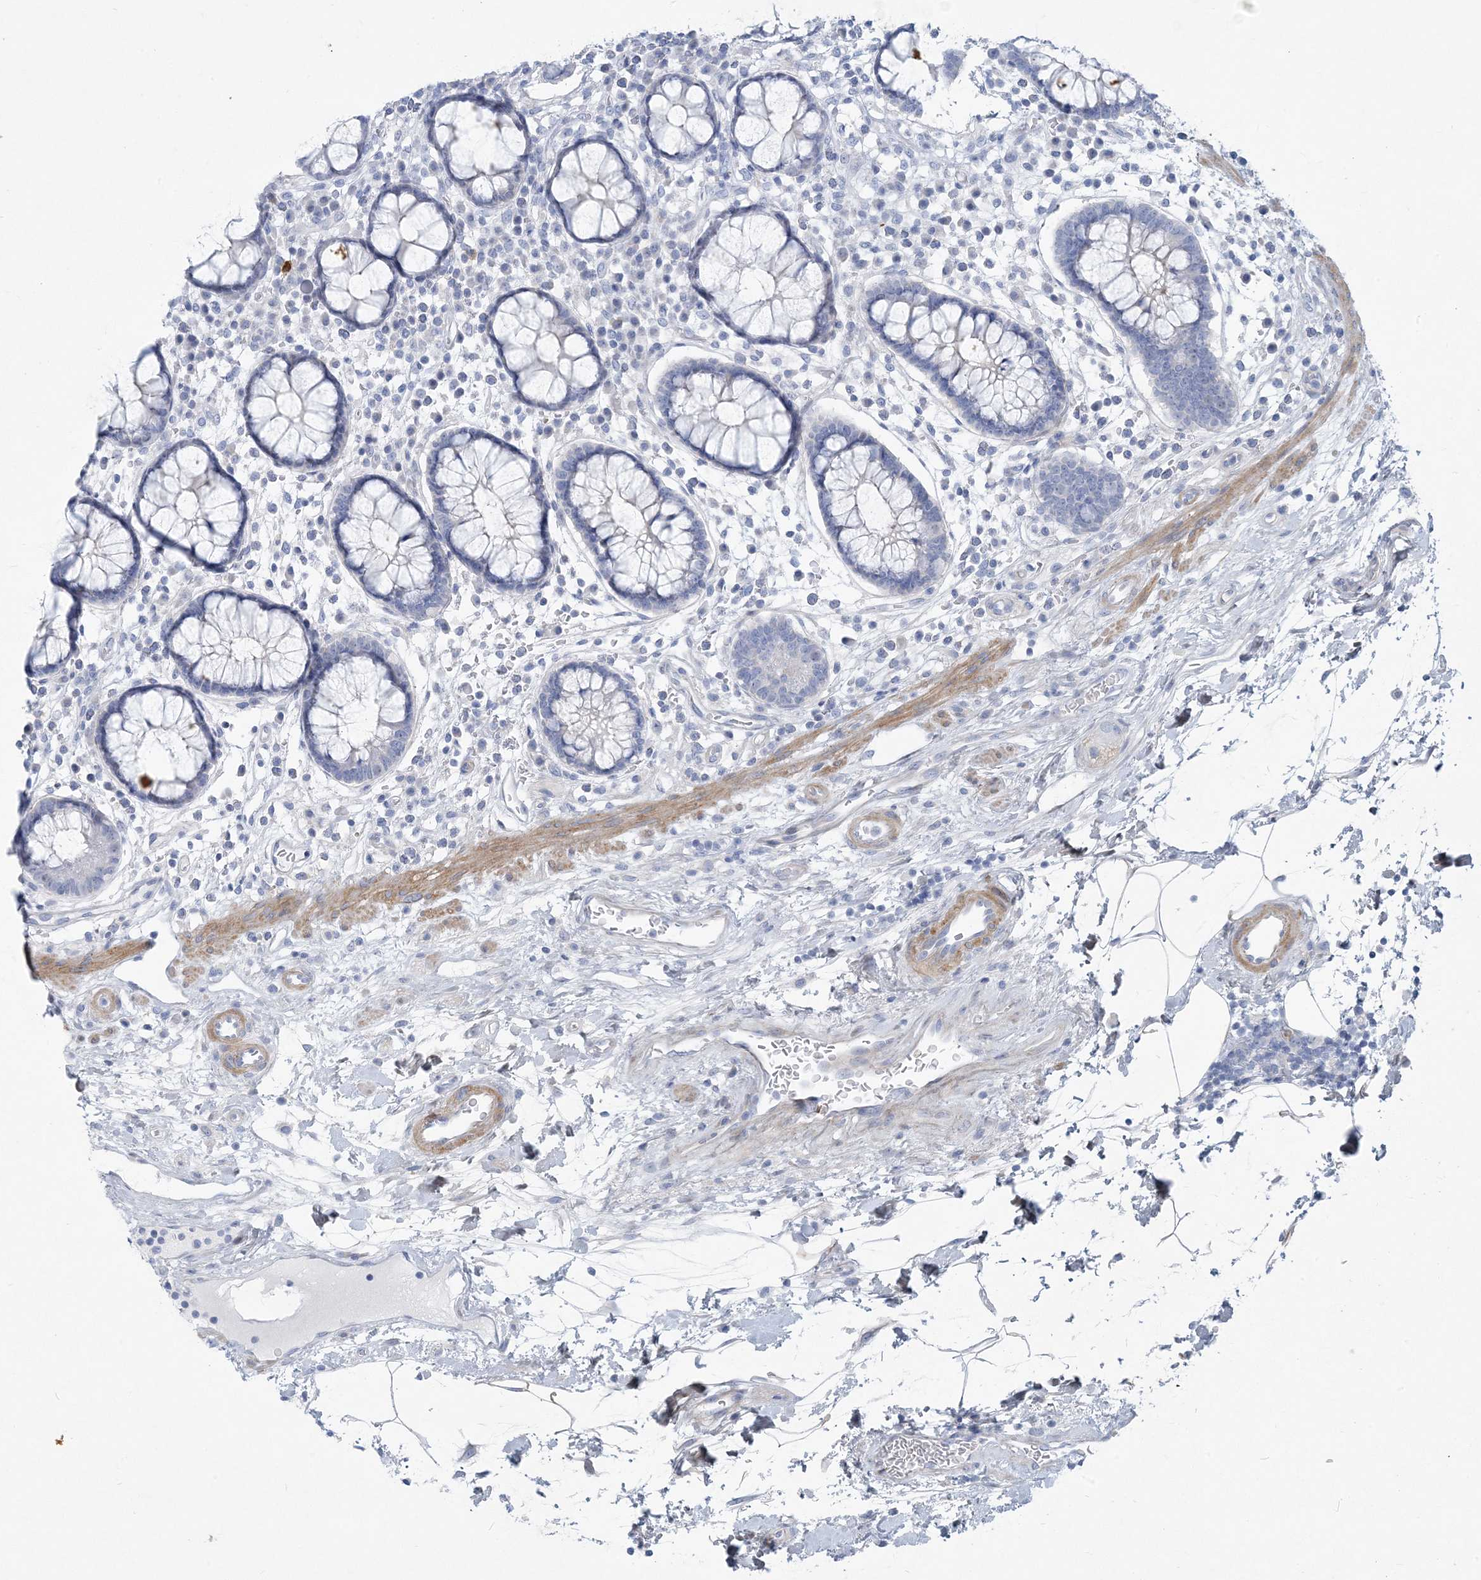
{"staining": {"intensity": "moderate", "quantity": ">75%", "location": "cytoplasmic/membranous"}, "tissue": "colon", "cell_type": "Endothelial cells", "image_type": "normal", "snomed": [{"axis": "morphology", "description": "Normal tissue, NOS"}, {"axis": "topography", "description": "Colon"}], "caption": "Colon stained with immunohistochemistry displays moderate cytoplasmic/membranous expression in approximately >75% of endothelial cells.", "gene": "MOXD1", "patient": {"sex": "female", "age": 79}}